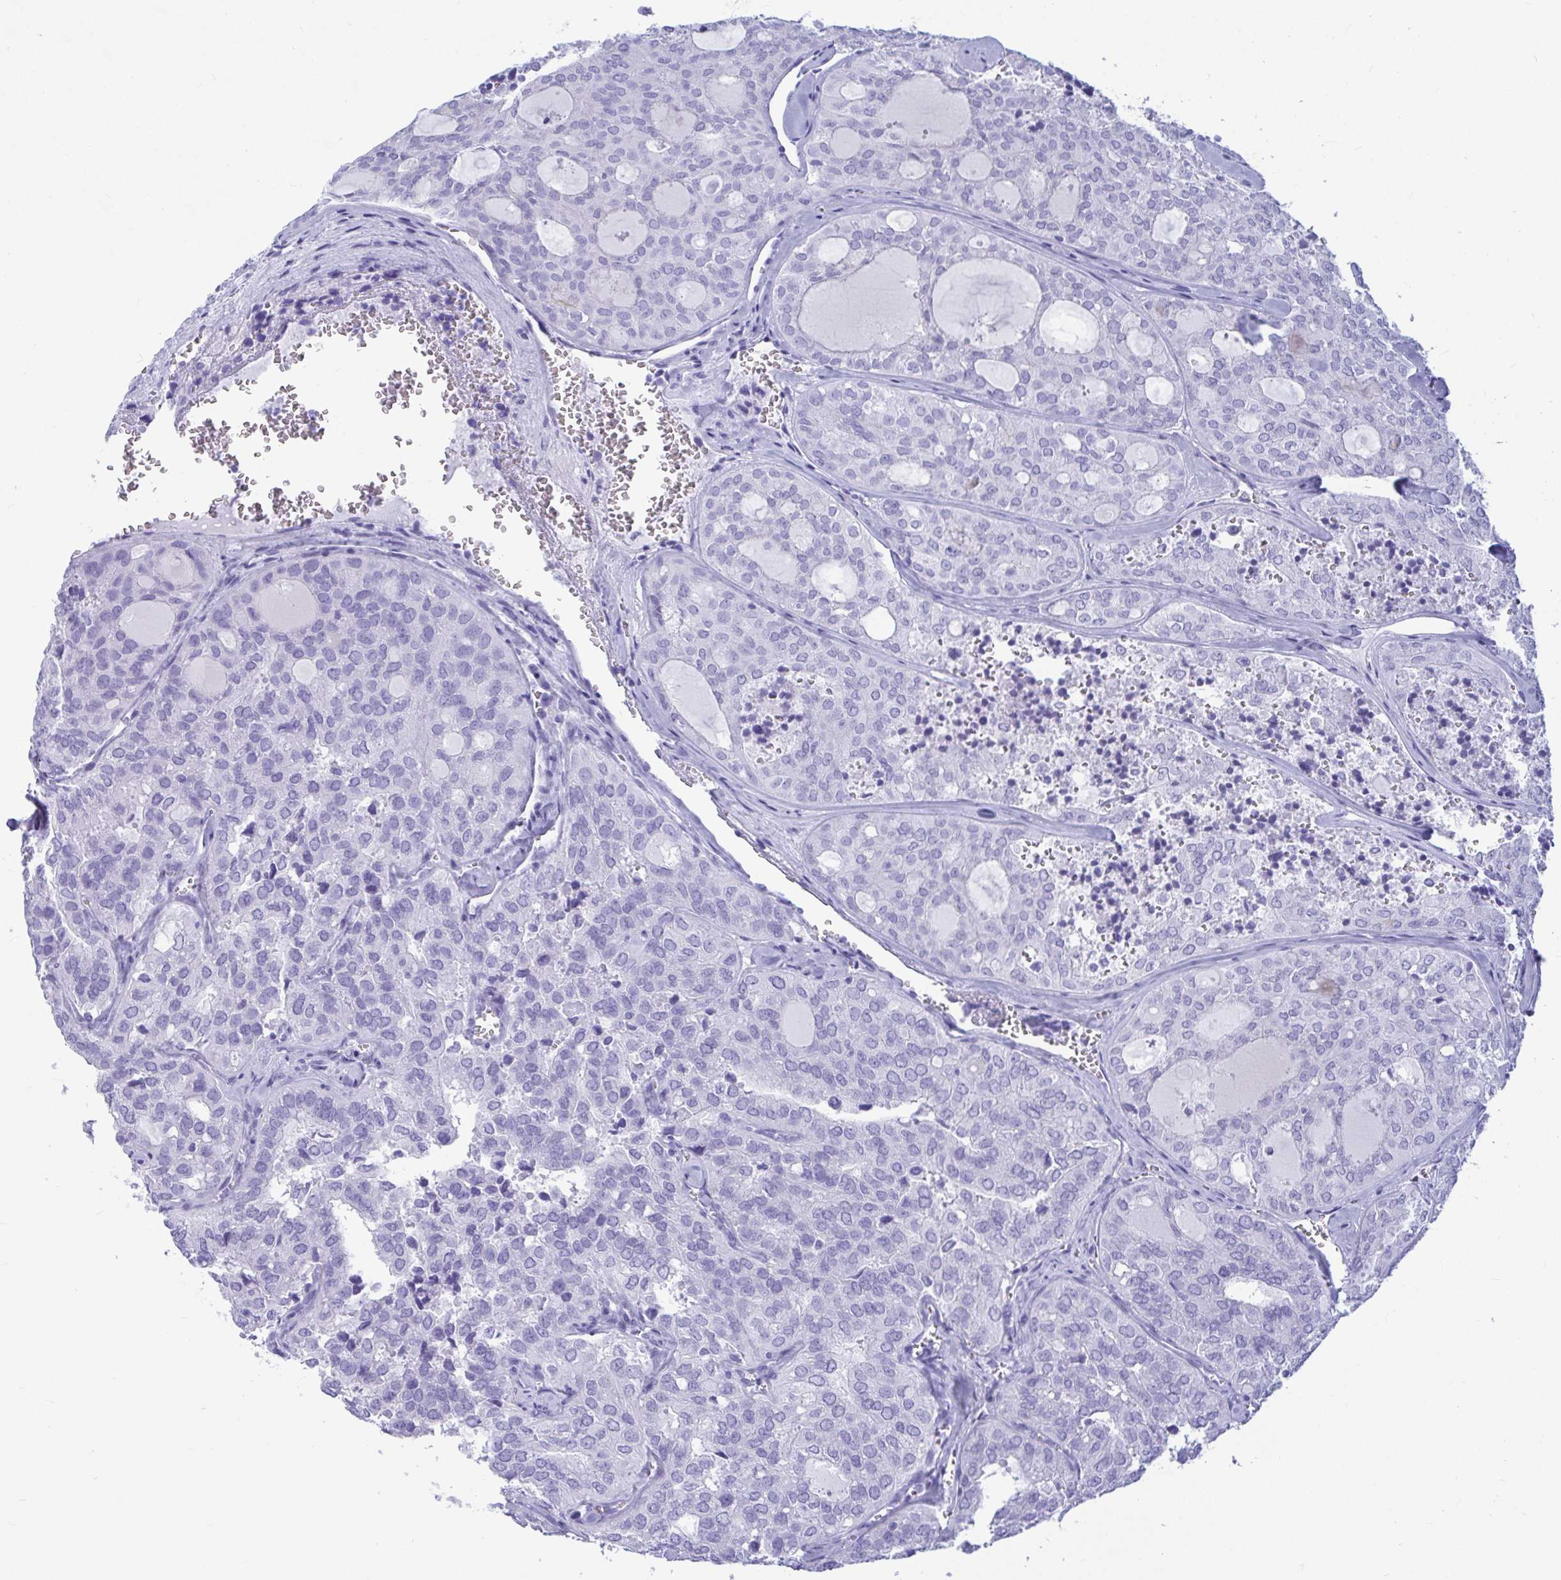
{"staining": {"intensity": "negative", "quantity": "none", "location": "none"}, "tissue": "thyroid cancer", "cell_type": "Tumor cells", "image_type": "cancer", "snomed": [{"axis": "morphology", "description": "Follicular adenoma carcinoma, NOS"}, {"axis": "topography", "description": "Thyroid gland"}], "caption": "IHC of human thyroid cancer (follicular adenoma carcinoma) shows no positivity in tumor cells. (DAB IHC, high magnification).", "gene": "OR5J2", "patient": {"sex": "male", "age": 75}}